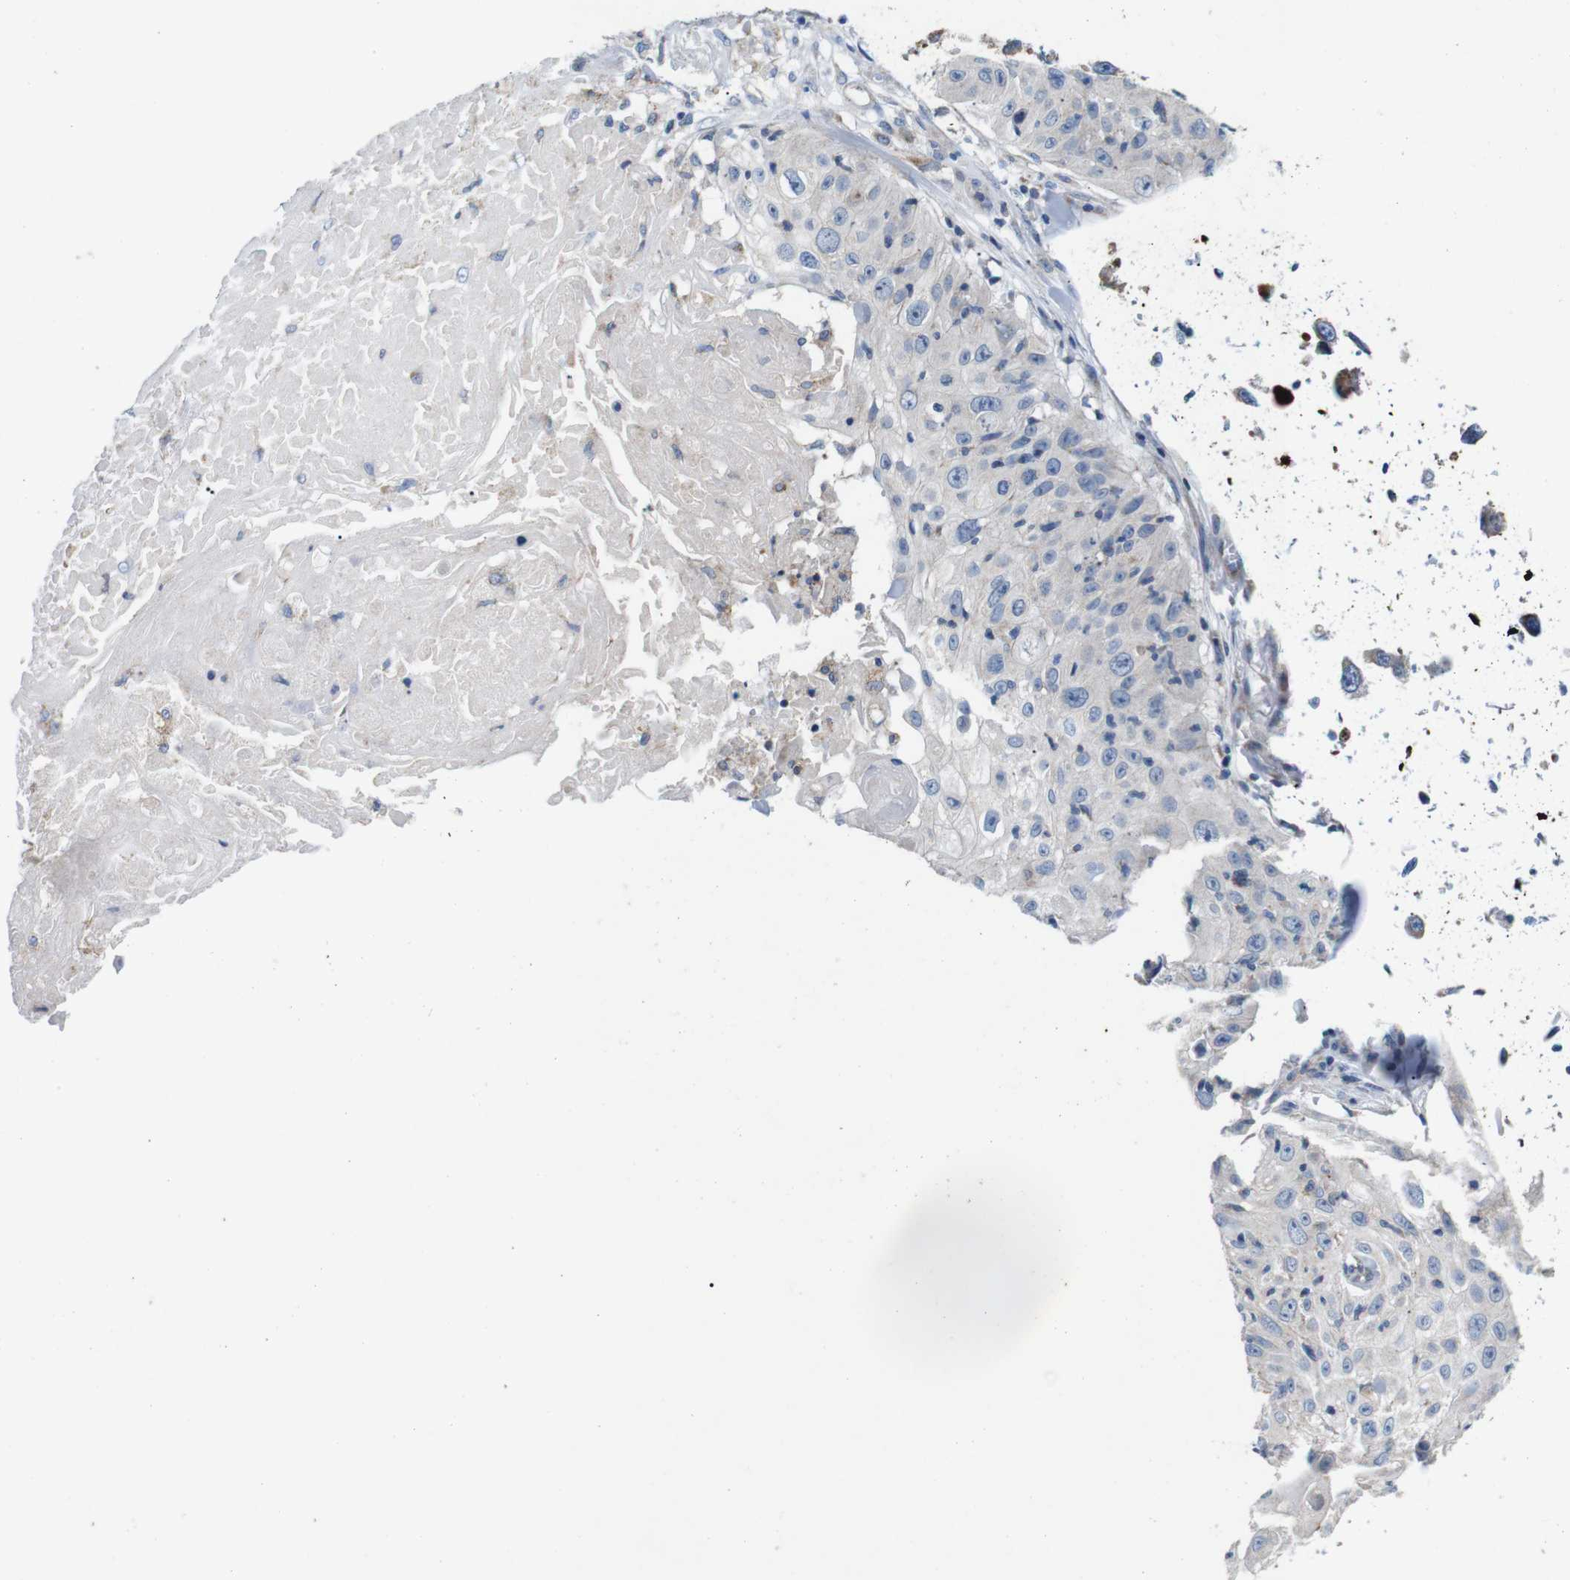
{"staining": {"intensity": "weak", "quantity": "<25%", "location": "cytoplasmic/membranous"}, "tissue": "skin cancer", "cell_type": "Tumor cells", "image_type": "cancer", "snomed": [{"axis": "morphology", "description": "Squamous cell carcinoma, NOS"}, {"axis": "topography", "description": "Skin"}], "caption": "Human skin squamous cell carcinoma stained for a protein using IHC displays no expression in tumor cells.", "gene": "F2RL1", "patient": {"sex": "male", "age": 86}}